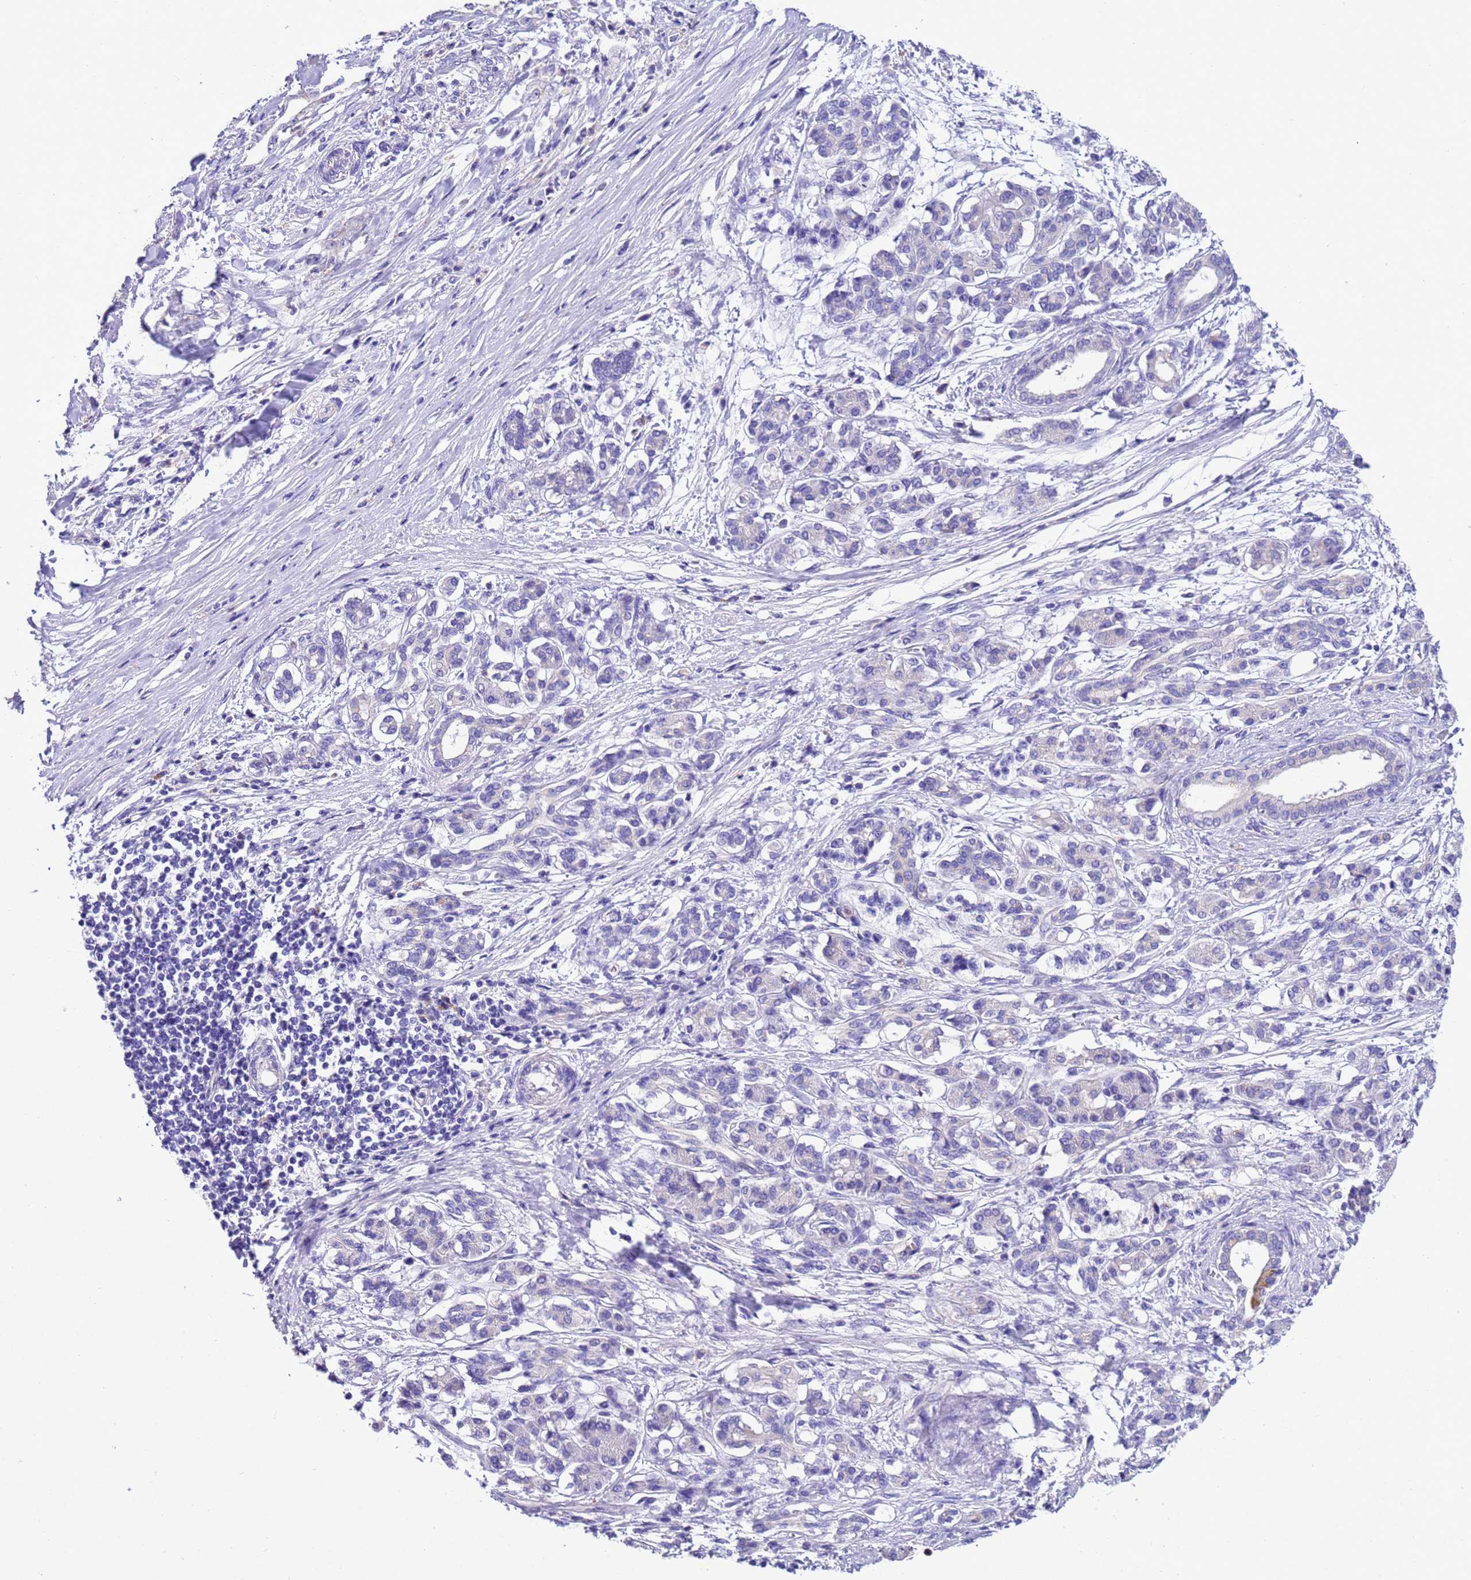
{"staining": {"intensity": "negative", "quantity": "none", "location": "none"}, "tissue": "pancreatic cancer", "cell_type": "Tumor cells", "image_type": "cancer", "snomed": [{"axis": "morphology", "description": "Adenocarcinoma, NOS"}, {"axis": "topography", "description": "Pancreas"}], "caption": "Immunohistochemical staining of human pancreatic cancer displays no significant expression in tumor cells. Brightfield microscopy of IHC stained with DAB (brown) and hematoxylin (blue), captured at high magnification.", "gene": "KICS2", "patient": {"sex": "female", "age": 55}}